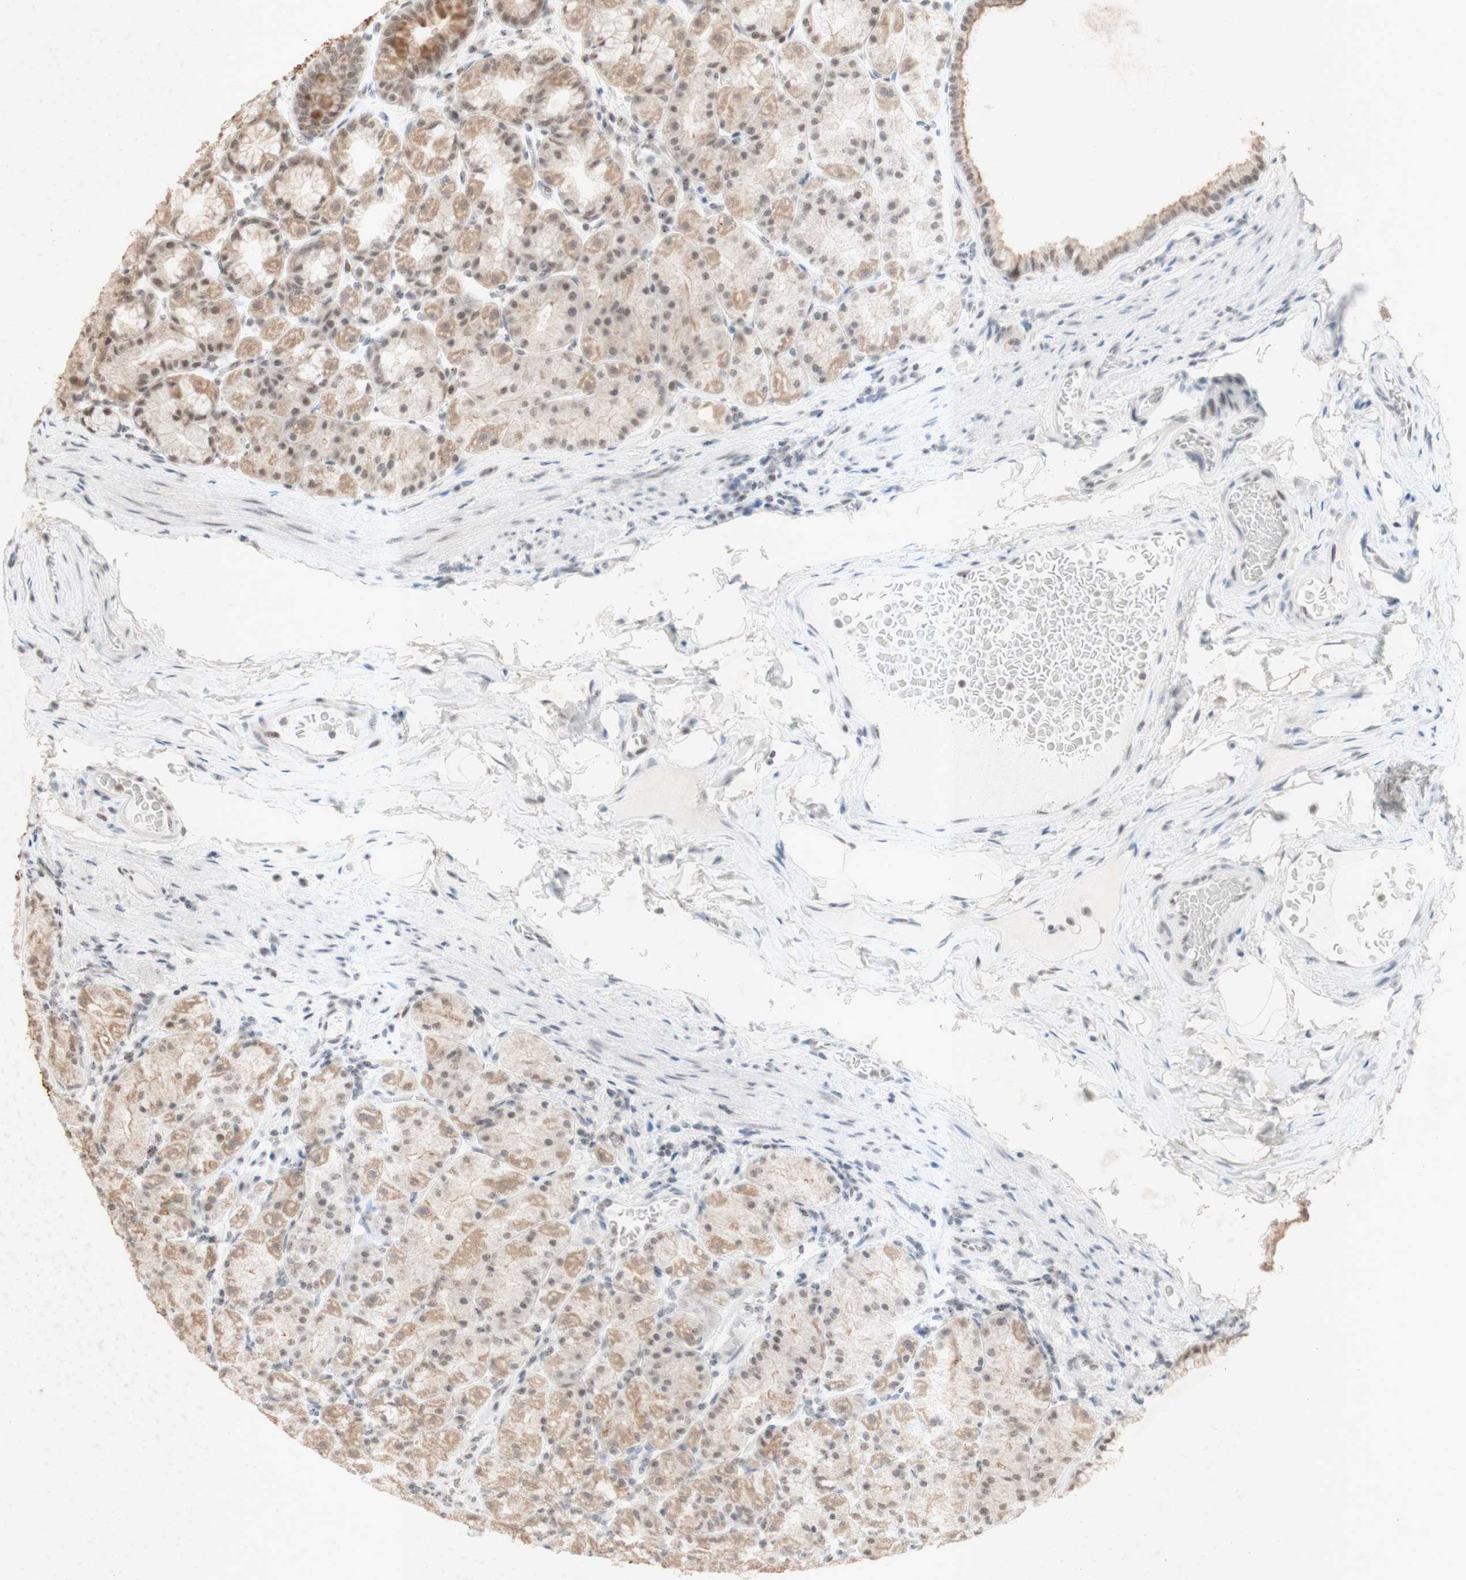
{"staining": {"intensity": "moderate", "quantity": "25%-75%", "location": "cytoplasmic/membranous,nuclear"}, "tissue": "stomach", "cell_type": "Glandular cells", "image_type": "normal", "snomed": [{"axis": "morphology", "description": "Normal tissue, NOS"}, {"axis": "topography", "description": "Stomach, upper"}], "caption": "Immunohistochemical staining of benign human stomach demonstrates medium levels of moderate cytoplasmic/membranous,nuclear staining in approximately 25%-75% of glandular cells. (IHC, brightfield microscopy, high magnification).", "gene": "CENPB", "patient": {"sex": "male", "age": 68}}